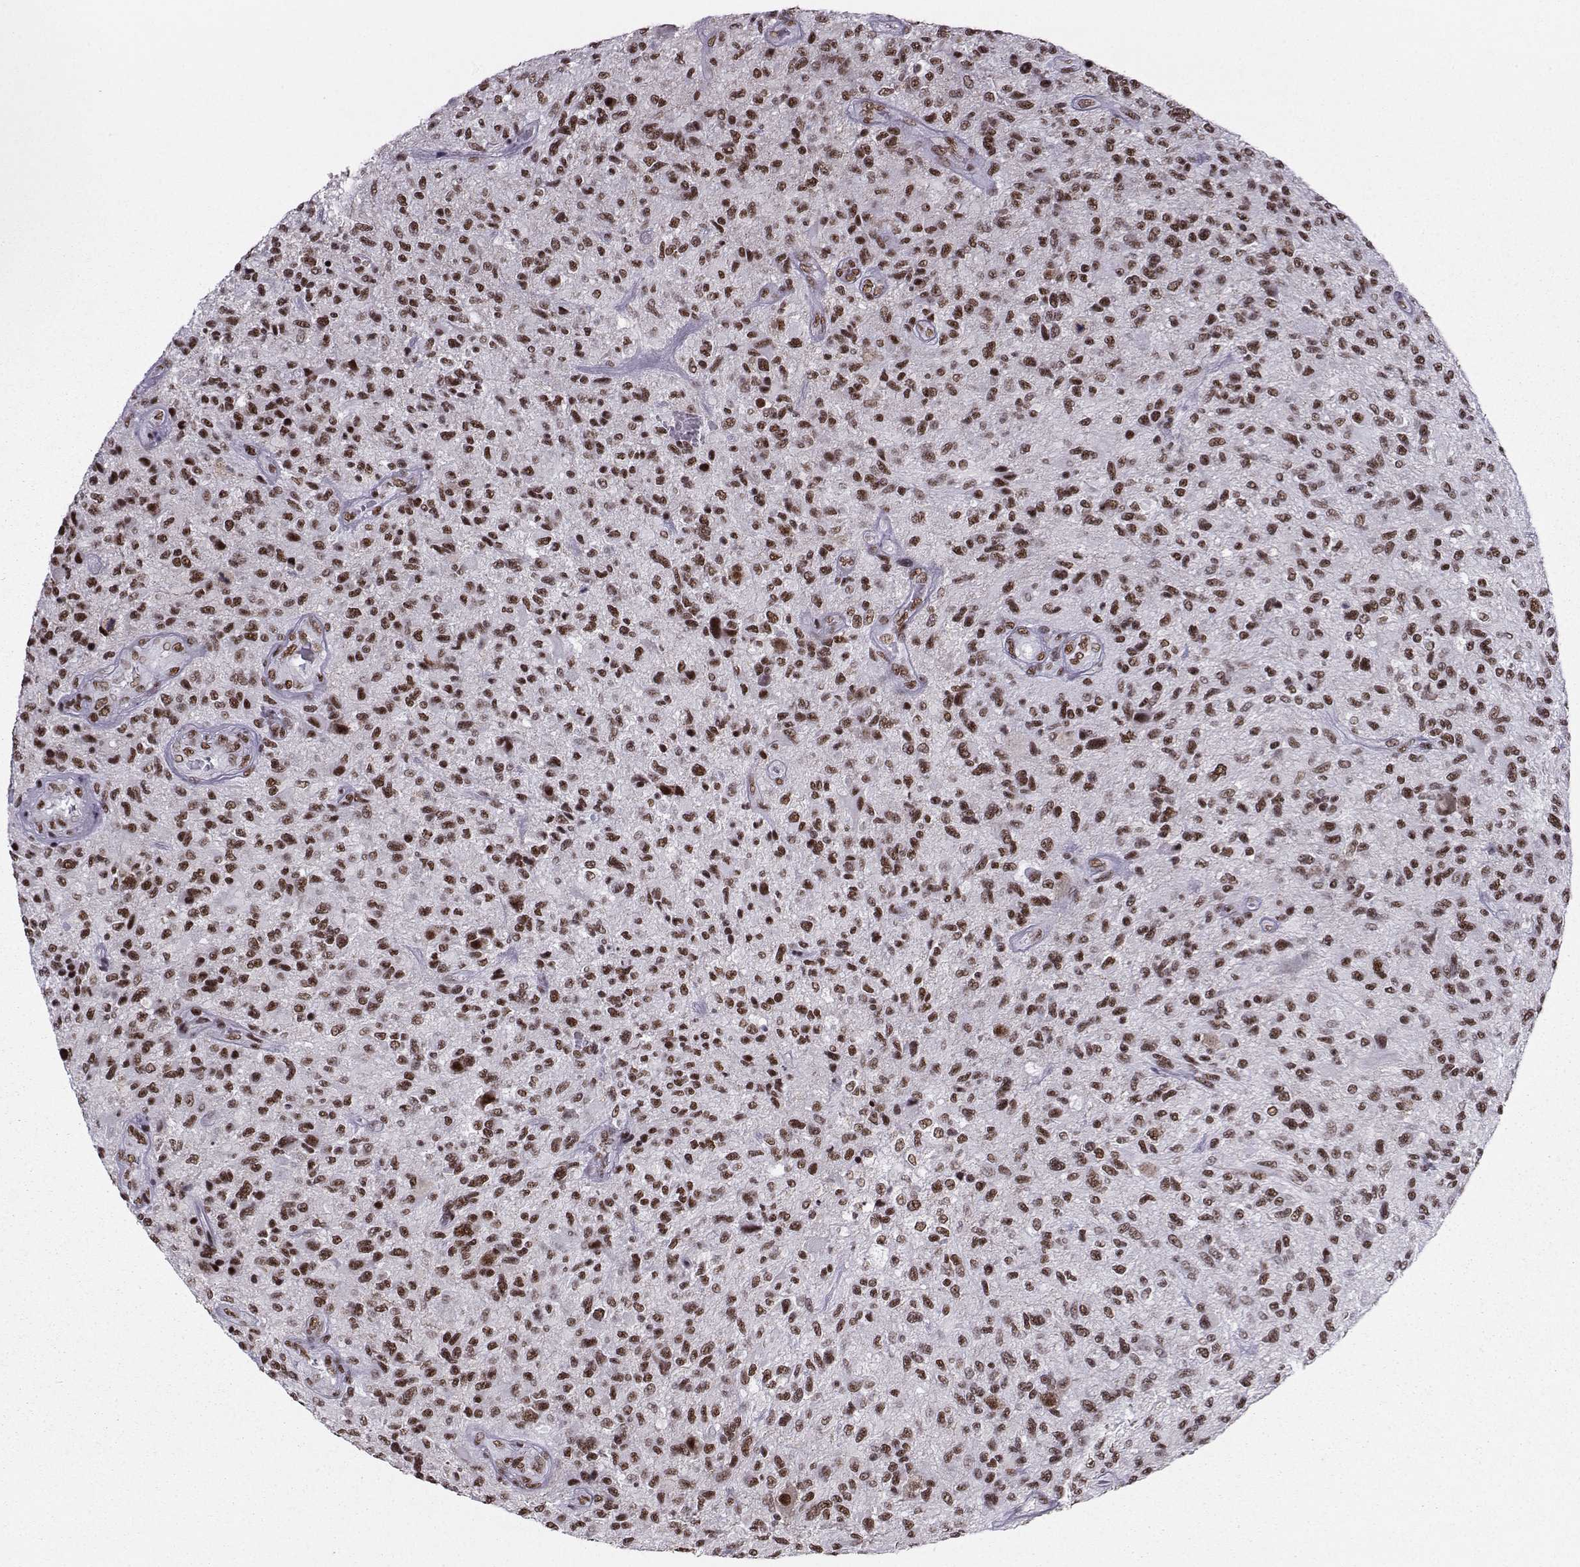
{"staining": {"intensity": "strong", "quantity": "25%-75%", "location": "nuclear"}, "tissue": "glioma", "cell_type": "Tumor cells", "image_type": "cancer", "snomed": [{"axis": "morphology", "description": "Glioma, malignant, High grade"}, {"axis": "topography", "description": "Brain"}], "caption": "Immunohistochemistry photomicrograph of neoplastic tissue: human malignant glioma (high-grade) stained using immunohistochemistry reveals high levels of strong protein expression localized specifically in the nuclear of tumor cells, appearing as a nuclear brown color.", "gene": "SNRPB2", "patient": {"sex": "male", "age": 47}}